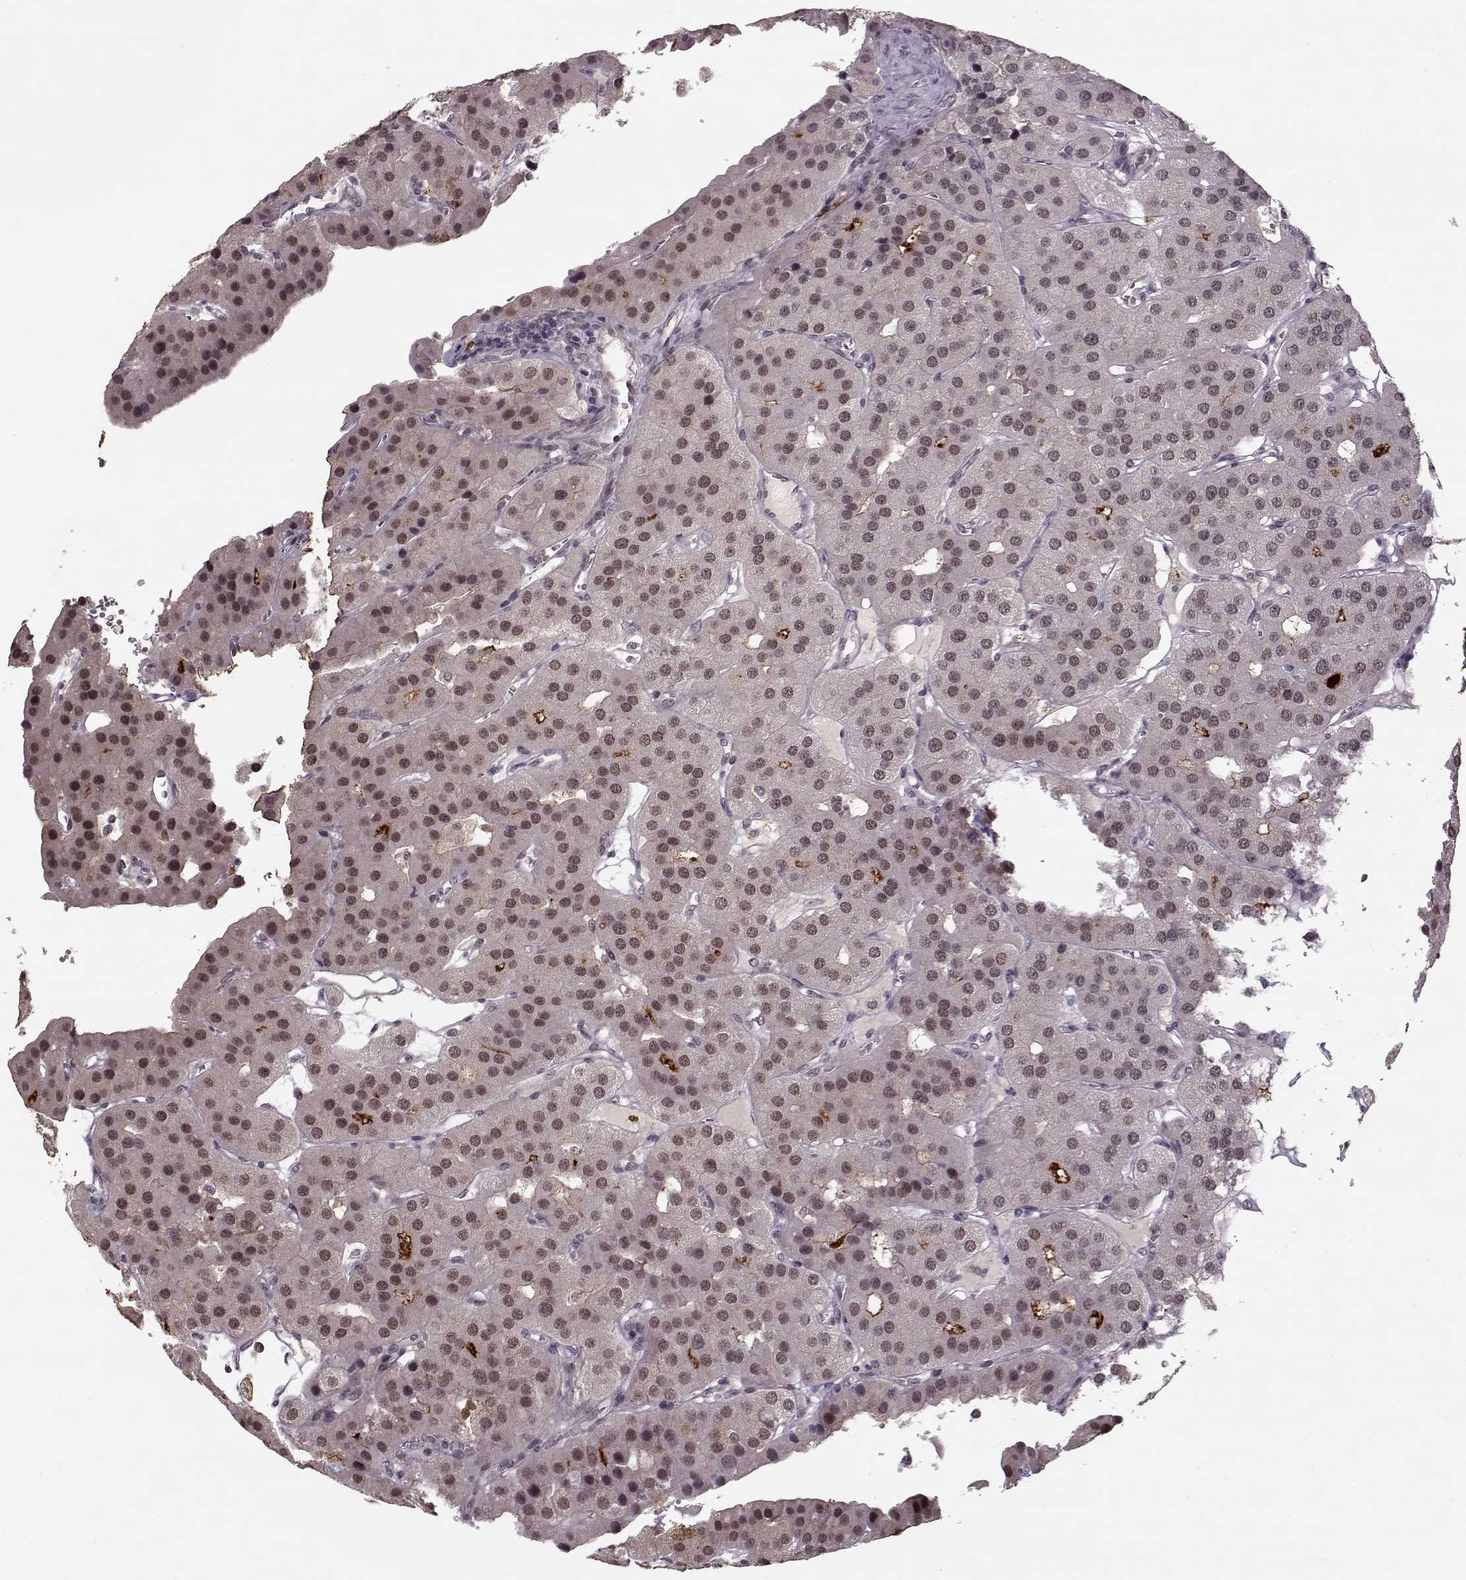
{"staining": {"intensity": "weak", "quantity": ">75%", "location": "nuclear"}, "tissue": "parathyroid gland", "cell_type": "Glandular cells", "image_type": "normal", "snomed": [{"axis": "morphology", "description": "Normal tissue, NOS"}, {"axis": "morphology", "description": "Adenoma, NOS"}, {"axis": "topography", "description": "Parathyroid gland"}], "caption": "Human parathyroid gland stained with a brown dye displays weak nuclear positive expression in approximately >75% of glandular cells.", "gene": "DENND4B", "patient": {"sex": "female", "age": 86}}